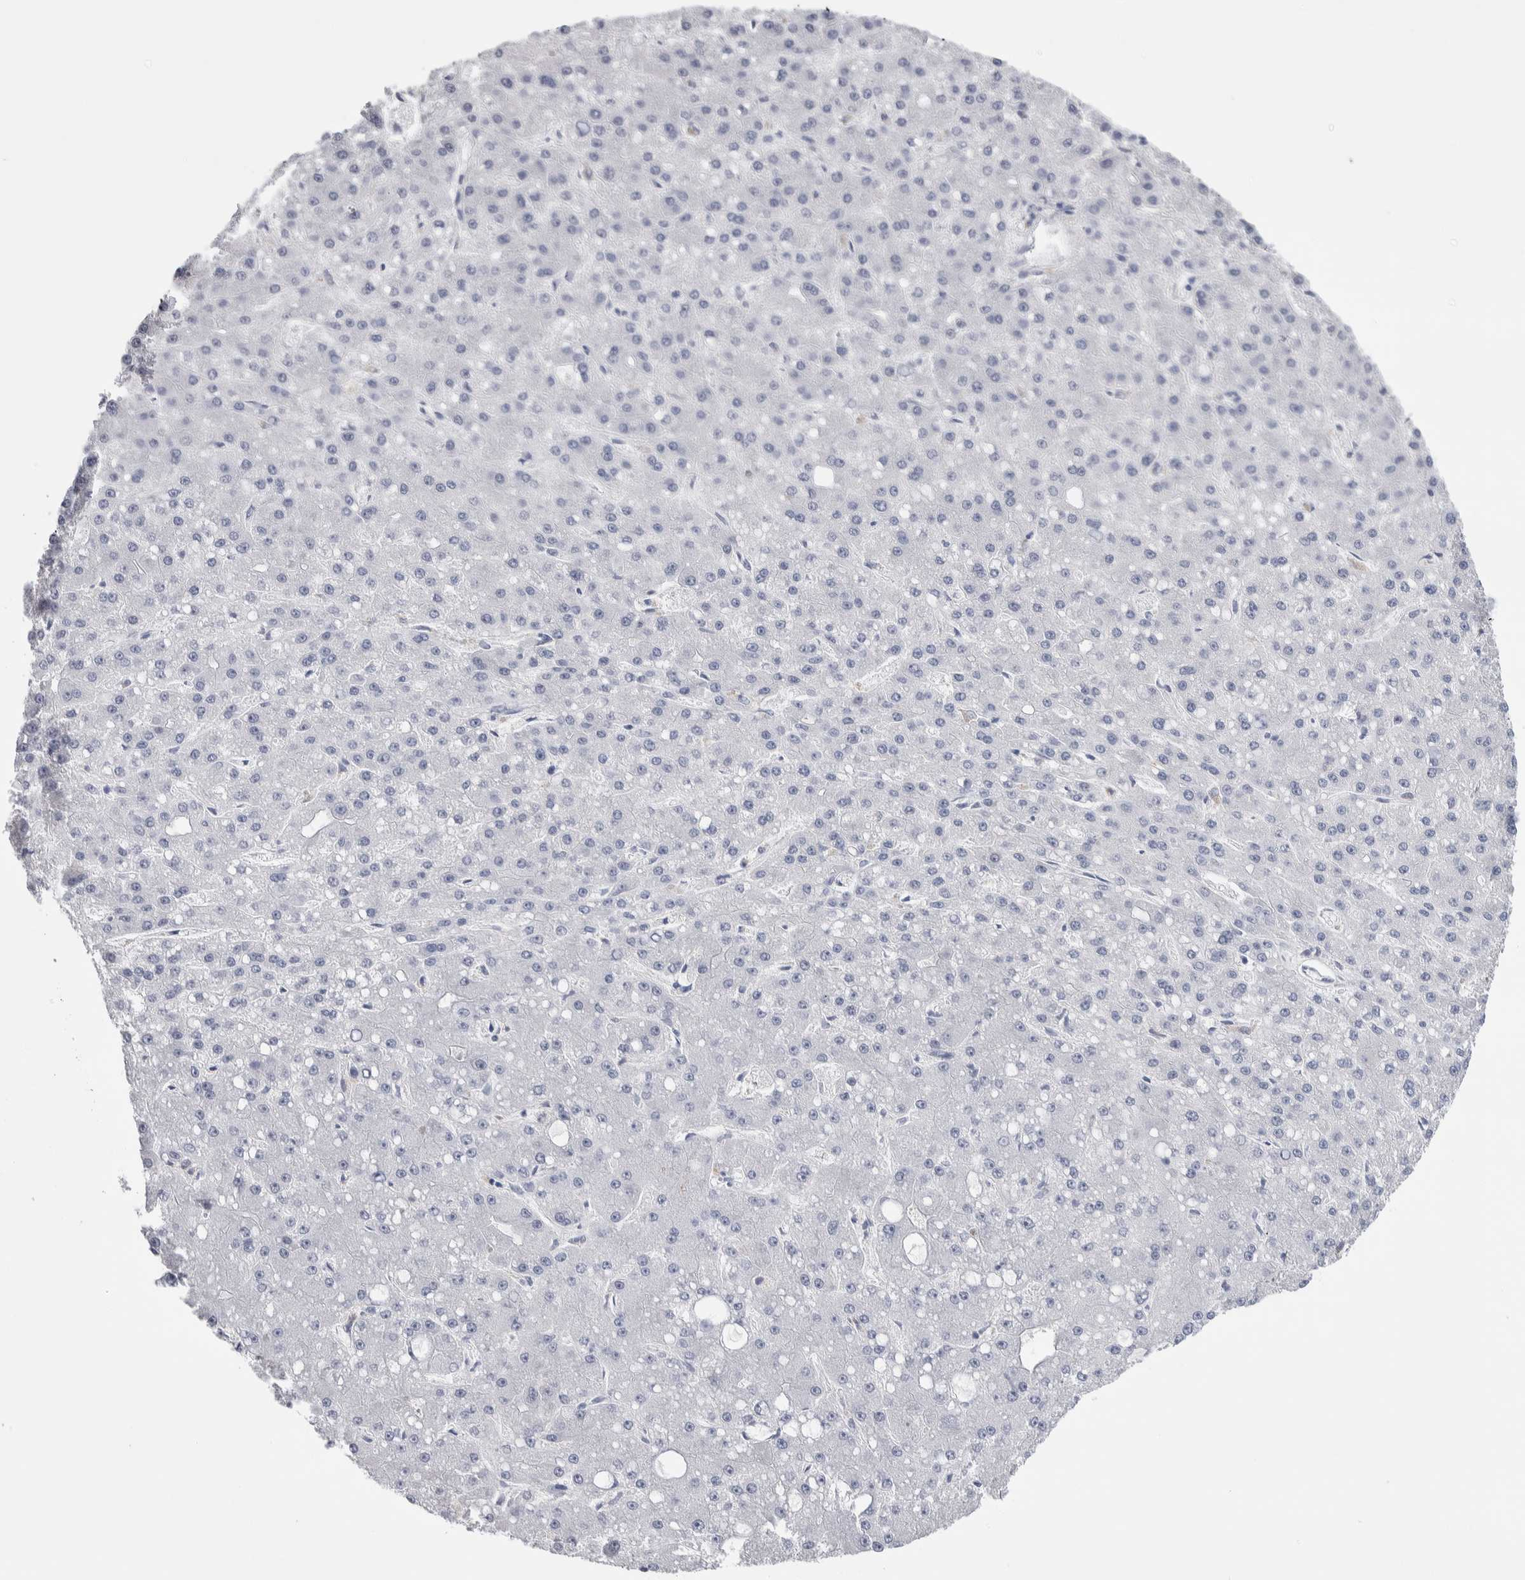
{"staining": {"intensity": "negative", "quantity": "none", "location": "none"}, "tissue": "liver cancer", "cell_type": "Tumor cells", "image_type": "cancer", "snomed": [{"axis": "morphology", "description": "Carcinoma, Hepatocellular, NOS"}, {"axis": "topography", "description": "Liver"}], "caption": "An immunohistochemistry micrograph of hepatocellular carcinoma (liver) is shown. There is no staining in tumor cells of hepatocellular carcinoma (liver). (DAB (3,3'-diaminobenzidine) immunohistochemistry, high magnification).", "gene": "LURAP1L", "patient": {"sex": "male", "age": 67}}